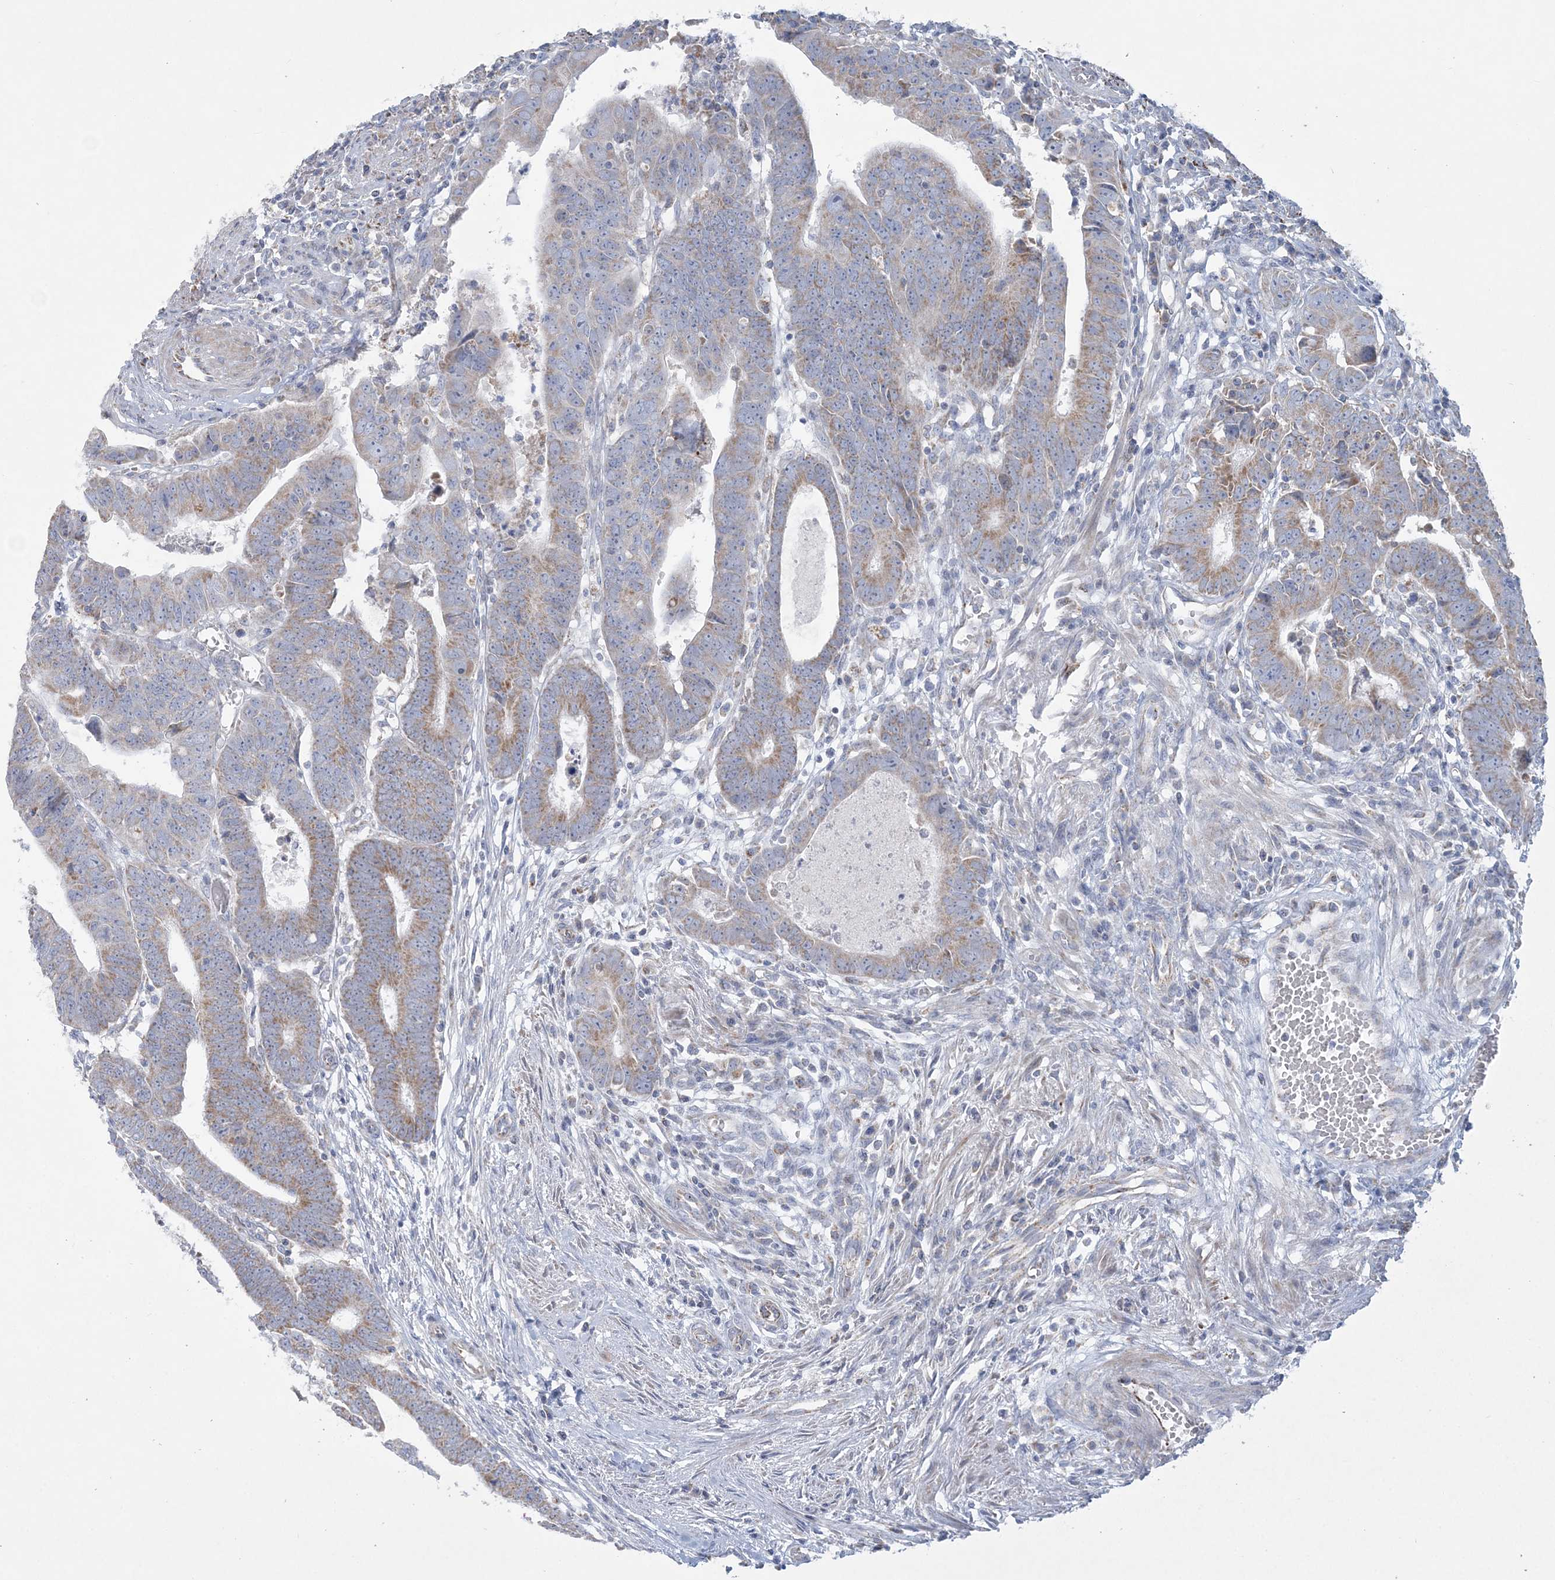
{"staining": {"intensity": "weak", "quantity": ">75%", "location": "cytoplasmic/membranous"}, "tissue": "colorectal cancer", "cell_type": "Tumor cells", "image_type": "cancer", "snomed": [{"axis": "morphology", "description": "Adenocarcinoma, NOS"}, {"axis": "topography", "description": "Rectum"}], "caption": "Weak cytoplasmic/membranous expression is present in about >75% of tumor cells in adenocarcinoma (colorectal). (brown staining indicates protein expression, while blue staining denotes nuclei).", "gene": "TBC1D7", "patient": {"sex": "female", "age": 65}}